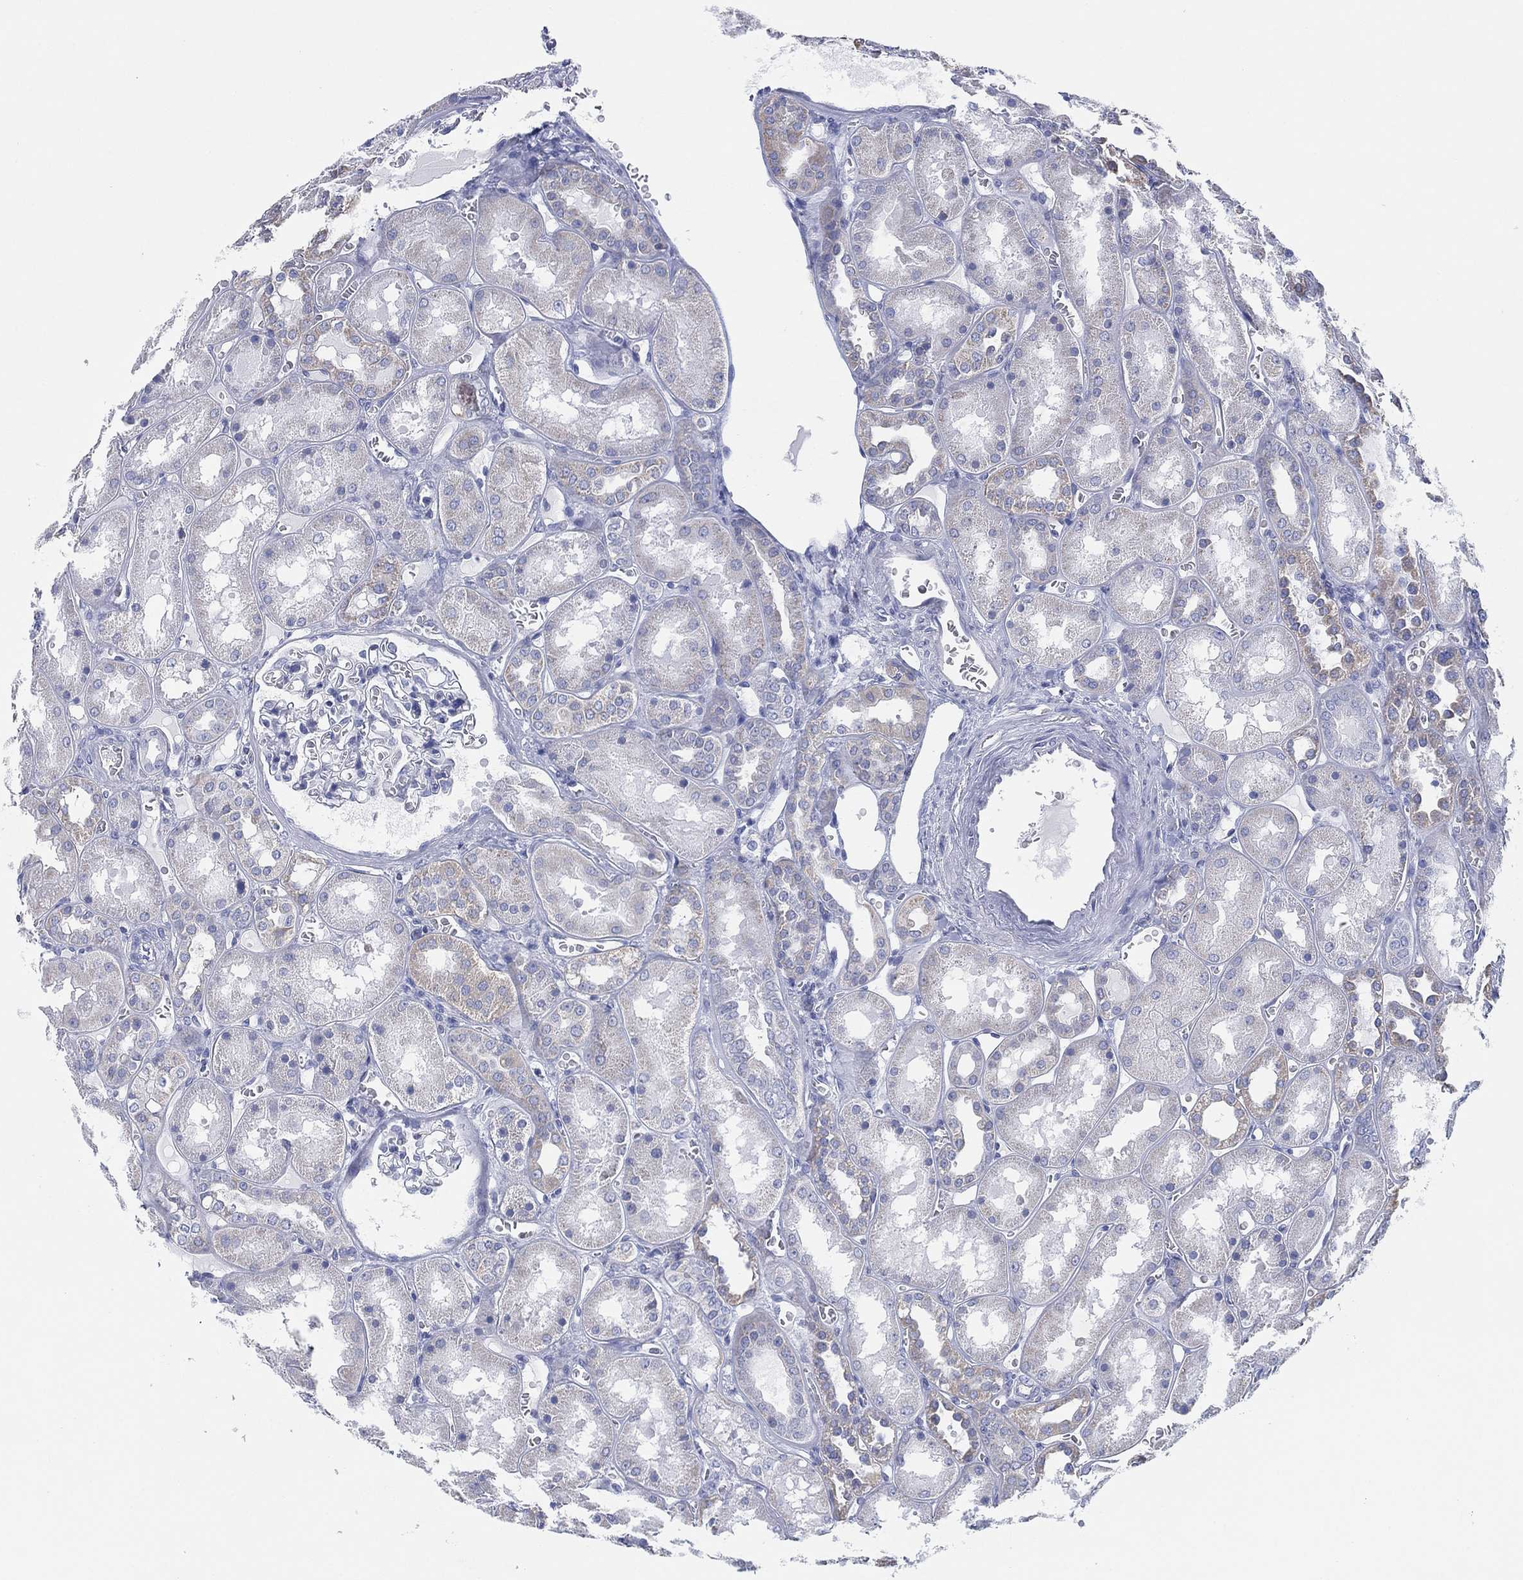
{"staining": {"intensity": "negative", "quantity": "none", "location": "none"}, "tissue": "kidney", "cell_type": "Cells in glomeruli", "image_type": "normal", "snomed": [{"axis": "morphology", "description": "Normal tissue, NOS"}, {"axis": "topography", "description": "Kidney"}], "caption": "An IHC image of normal kidney is shown. There is no staining in cells in glomeruli of kidney. Nuclei are stained in blue.", "gene": "CFTR", "patient": {"sex": "male", "age": 73}}